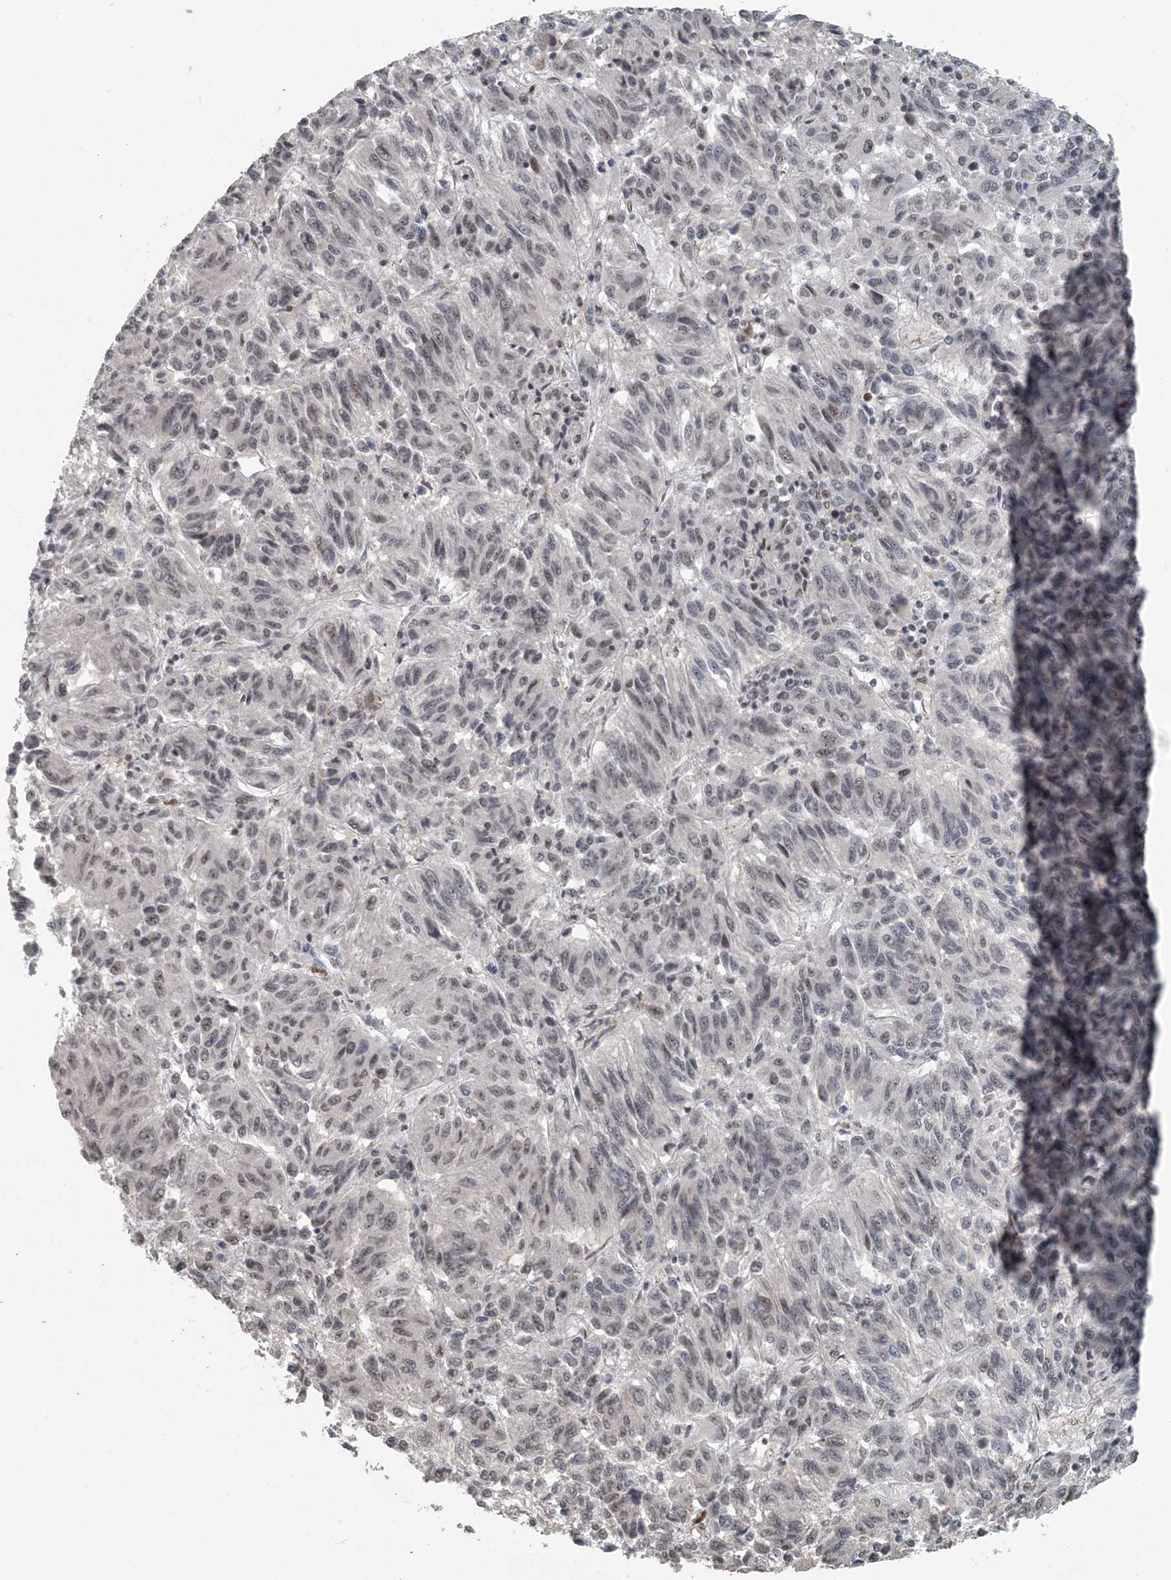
{"staining": {"intensity": "negative", "quantity": "none", "location": "none"}, "tissue": "melanoma", "cell_type": "Tumor cells", "image_type": "cancer", "snomed": [{"axis": "morphology", "description": "Malignant melanoma, Metastatic site"}, {"axis": "topography", "description": "Lung"}], "caption": "IHC of malignant melanoma (metastatic site) shows no staining in tumor cells.", "gene": "MBD2", "patient": {"sex": "male", "age": 64}}